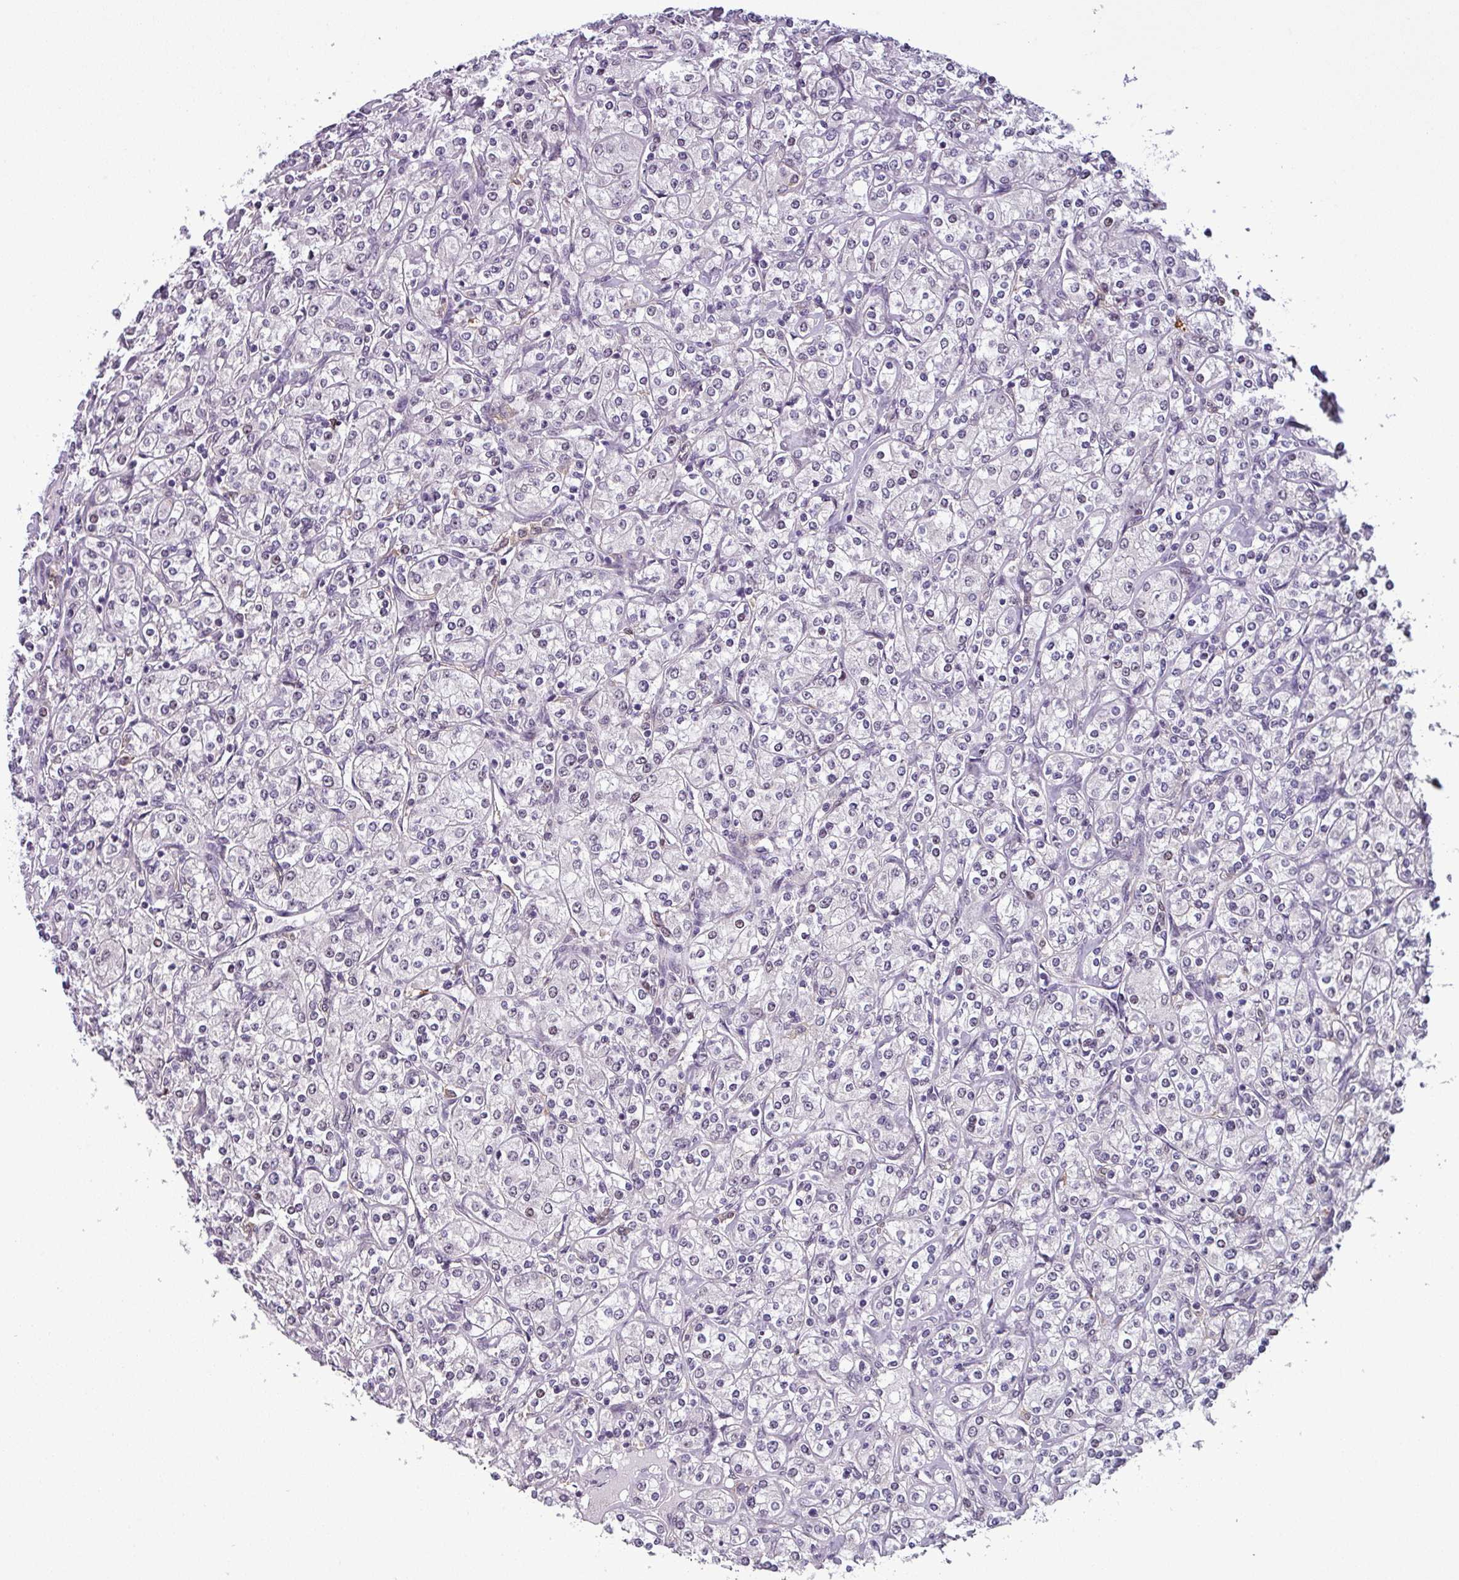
{"staining": {"intensity": "negative", "quantity": "none", "location": "none"}, "tissue": "renal cancer", "cell_type": "Tumor cells", "image_type": "cancer", "snomed": [{"axis": "morphology", "description": "Adenocarcinoma, NOS"}, {"axis": "topography", "description": "Kidney"}], "caption": "Adenocarcinoma (renal) was stained to show a protein in brown. There is no significant staining in tumor cells.", "gene": "NPFFR1", "patient": {"sex": "male", "age": 77}}